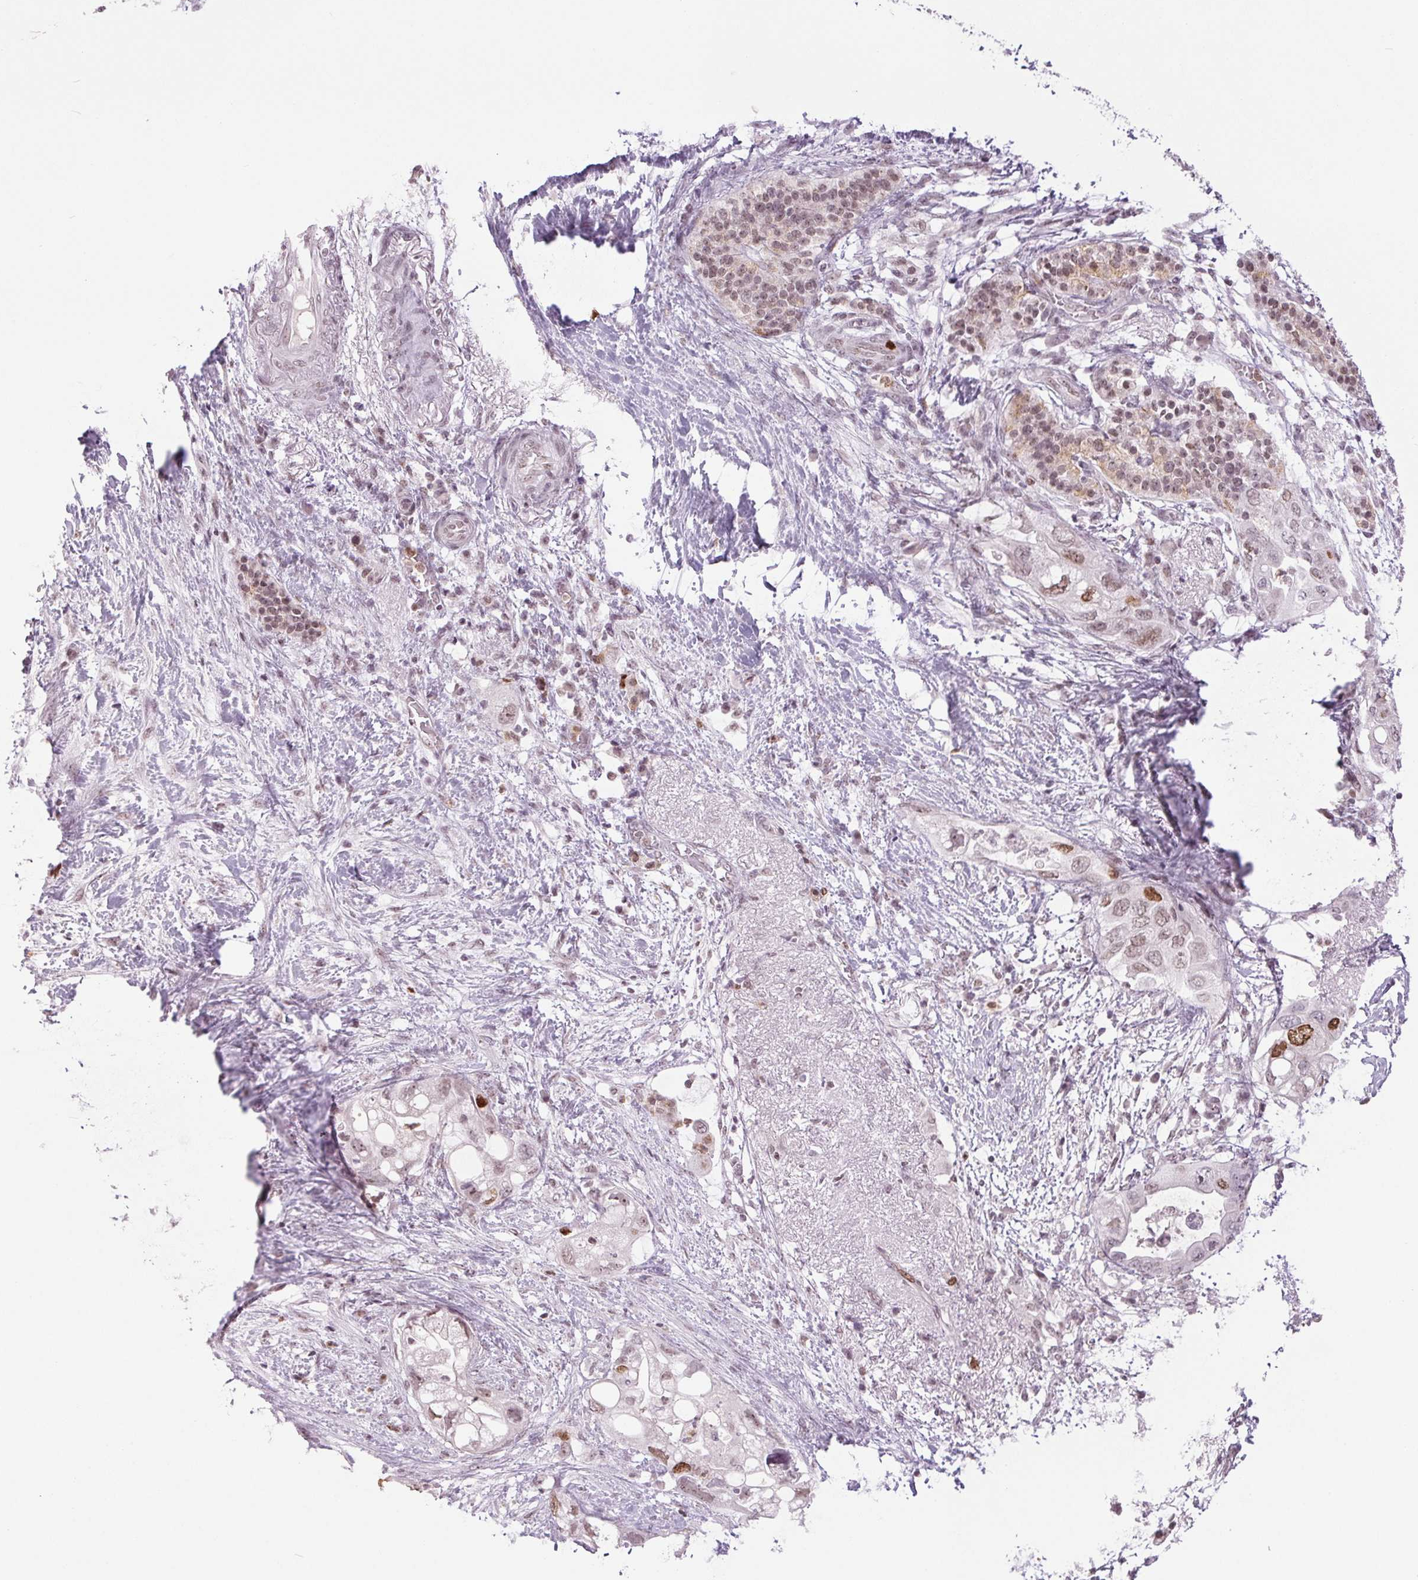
{"staining": {"intensity": "moderate", "quantity": "<25%", "location": "nuclear"}, "tissue": "pancreatic cancer", "cell_type": "Tumor cells", "image_type": "cancer", "snomed": [{"axis": "morphology", "description": "Adenocarcinoma, NOS"}, {"axis": "topography", "description": "Pancreas"}], "caption": "Immunohistochemistry (IHC) staining of adenocarcinoma (pancreatic), which demonstrates low levels of moderate nuclear expression in about <25% of tumor cells indicating moderate nuclear protein expression. The staining was performed using DAB (3,3'-diaminobenzidine) (brown) for protein detection and nuclei were counterstained in hematoxylin (blue).", "gene": "SMIM6", "patient": {"sex": "female", "age": 72}}